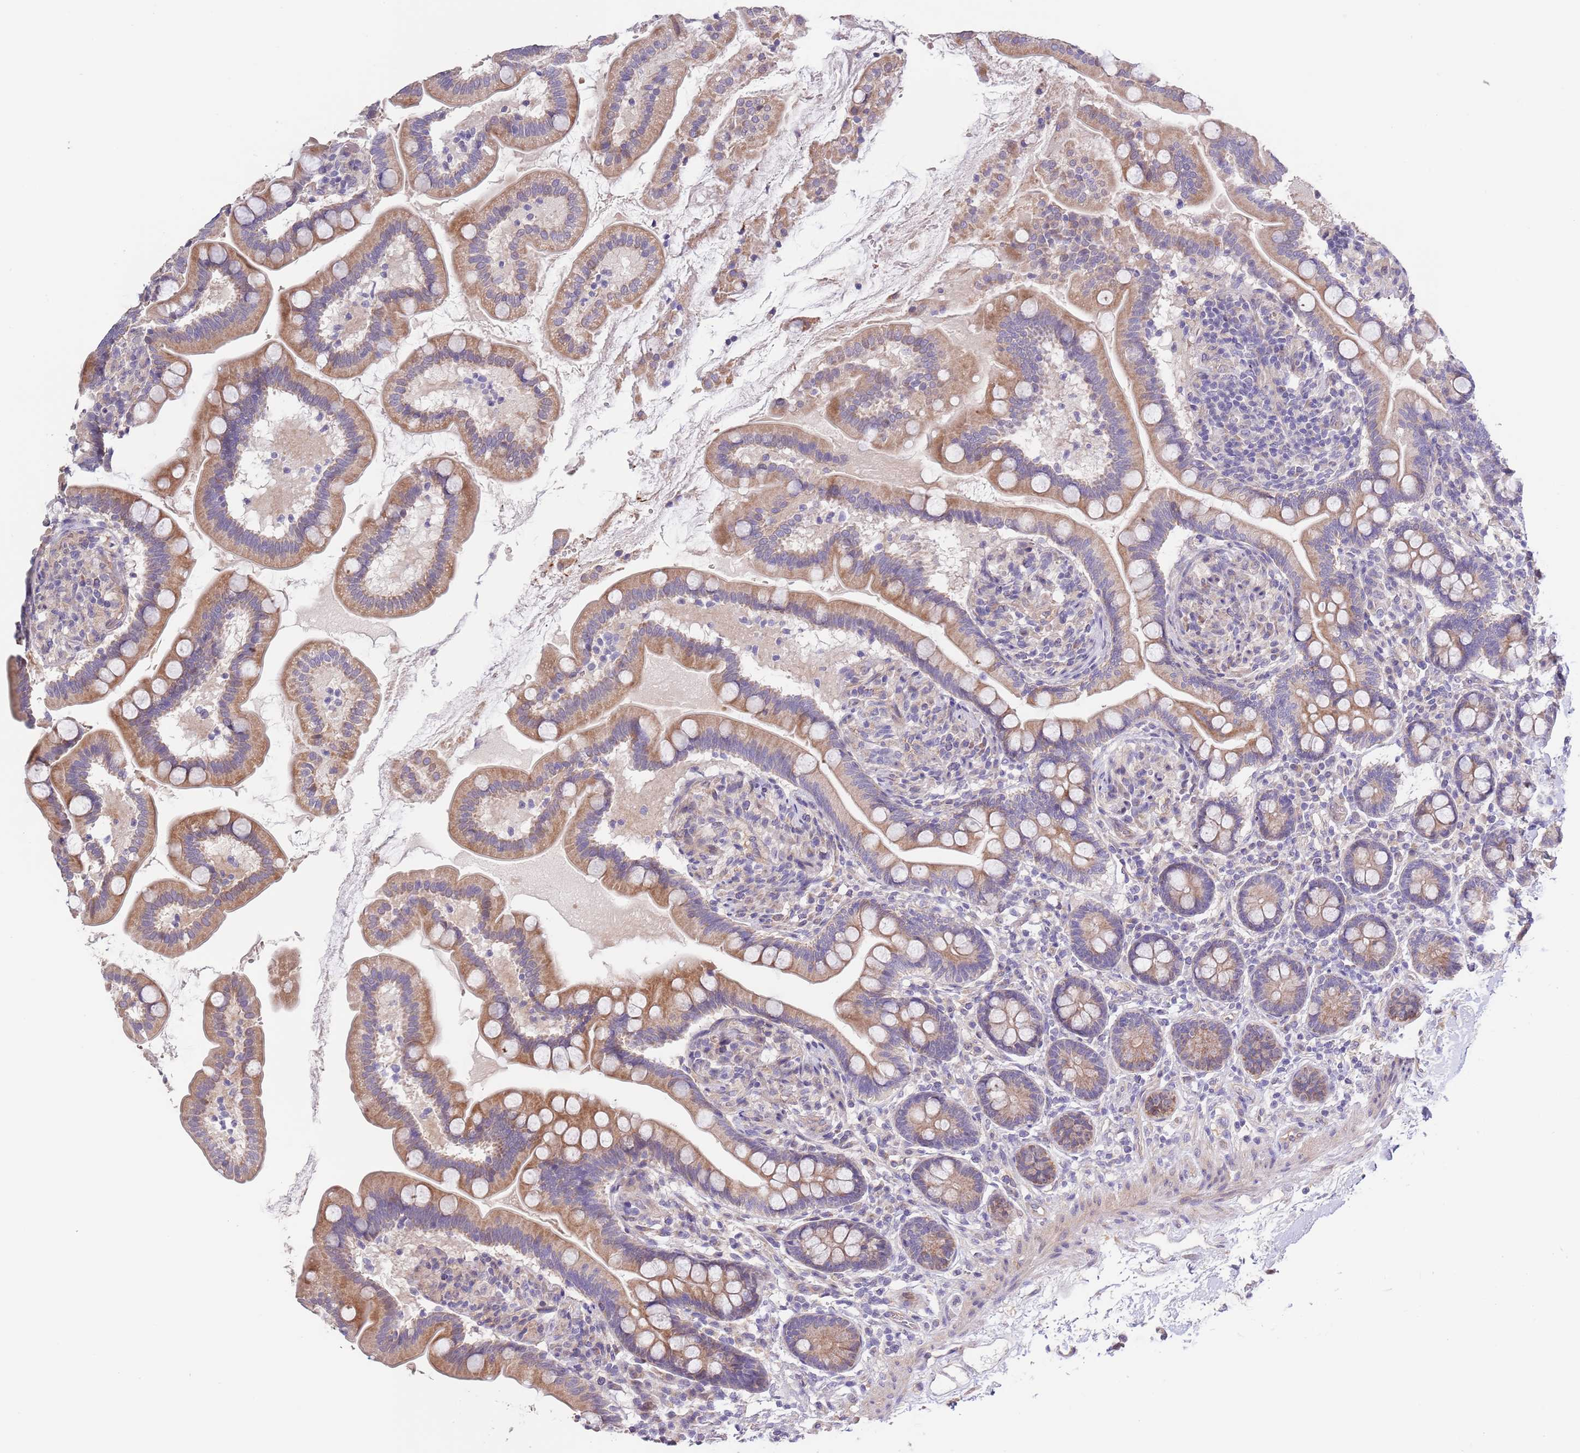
{"staining": {"intensity": "moderate", "quantity": ">75%", "location": "cytoplasmic/membranous"}, "tissue": "small intestine", "cell_type": "Glandular cells", "image_type": "normal", "snomed": [{"axis": "morphology", "description": "Normal tissue, NOS"}, {"axis": "topography", "description": "Small intestine"}], "caption": "Unremarkable small intestine shows moderate cytoplasmic/membranous positivity in about >75% of glandular cells, visualized by immunohistochemistry.", "gene": "LIPJ", "patient": {"sex": "female", "age": 64}}